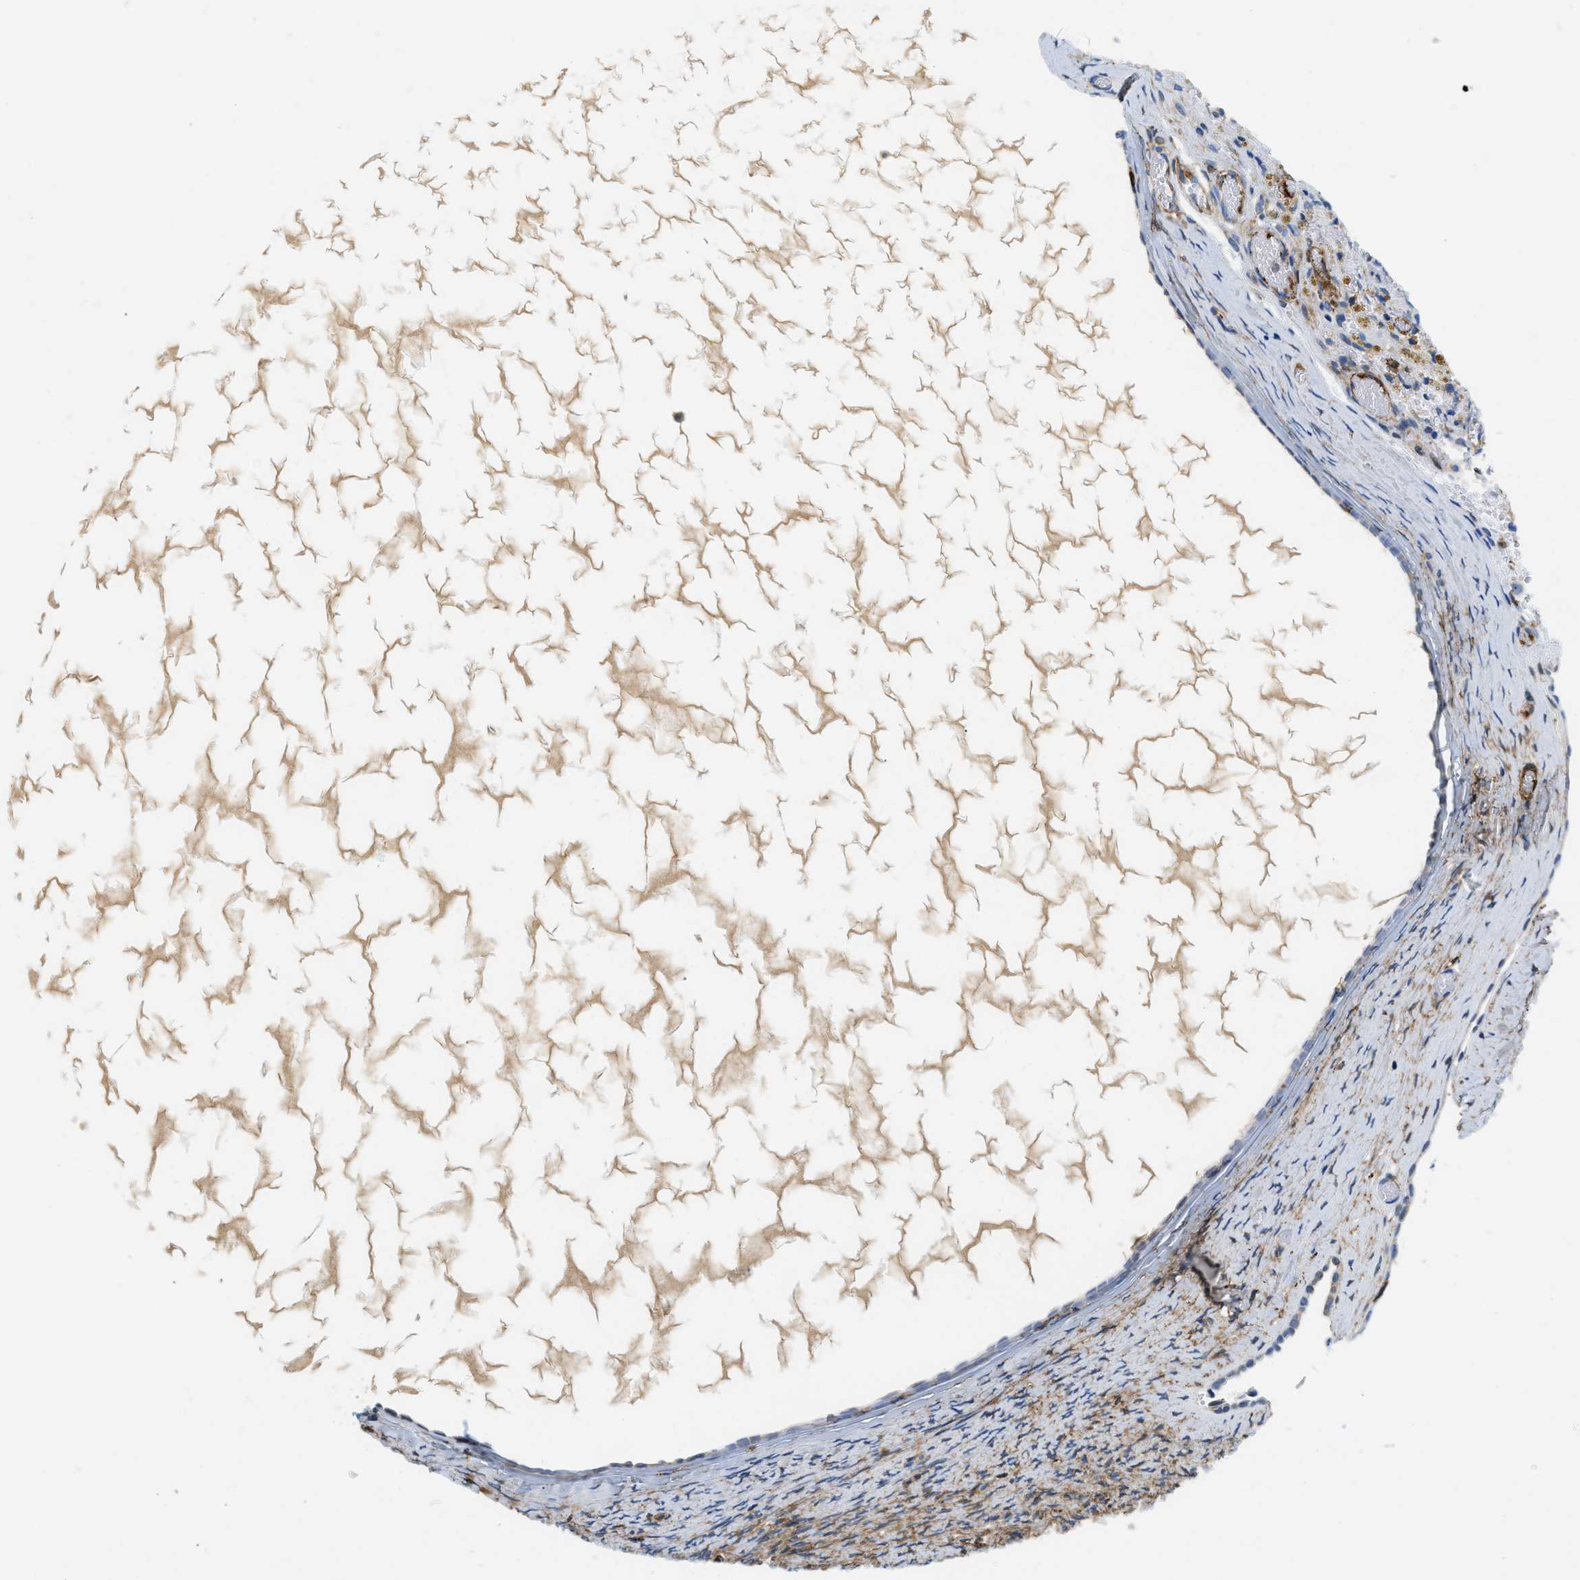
{"staining": {"intensity": "negative", "quantity": "none", "location": "none"}, "tissue": "ovary", "cell_type": "Follicle cells", "image_type": "normal", "snomed": [{"axis": "morphology", "description": "Normal tissue, NOS"}, {"axis": "topography", "description": "Ovary"}], "caption": "This micrograph is of normal ovary stained with immunohistochemistry to label a protein in brown with the nuclei are counter-stained blue. There is no staining in follicle cells. The staining was performed using DAB to visualize the protein expression in brown, while the nuclei were stained in blue with hematoxylin (Magnification: 20x).", "gene": "GSN", "patient": {"sex": "female", "age": 33}}